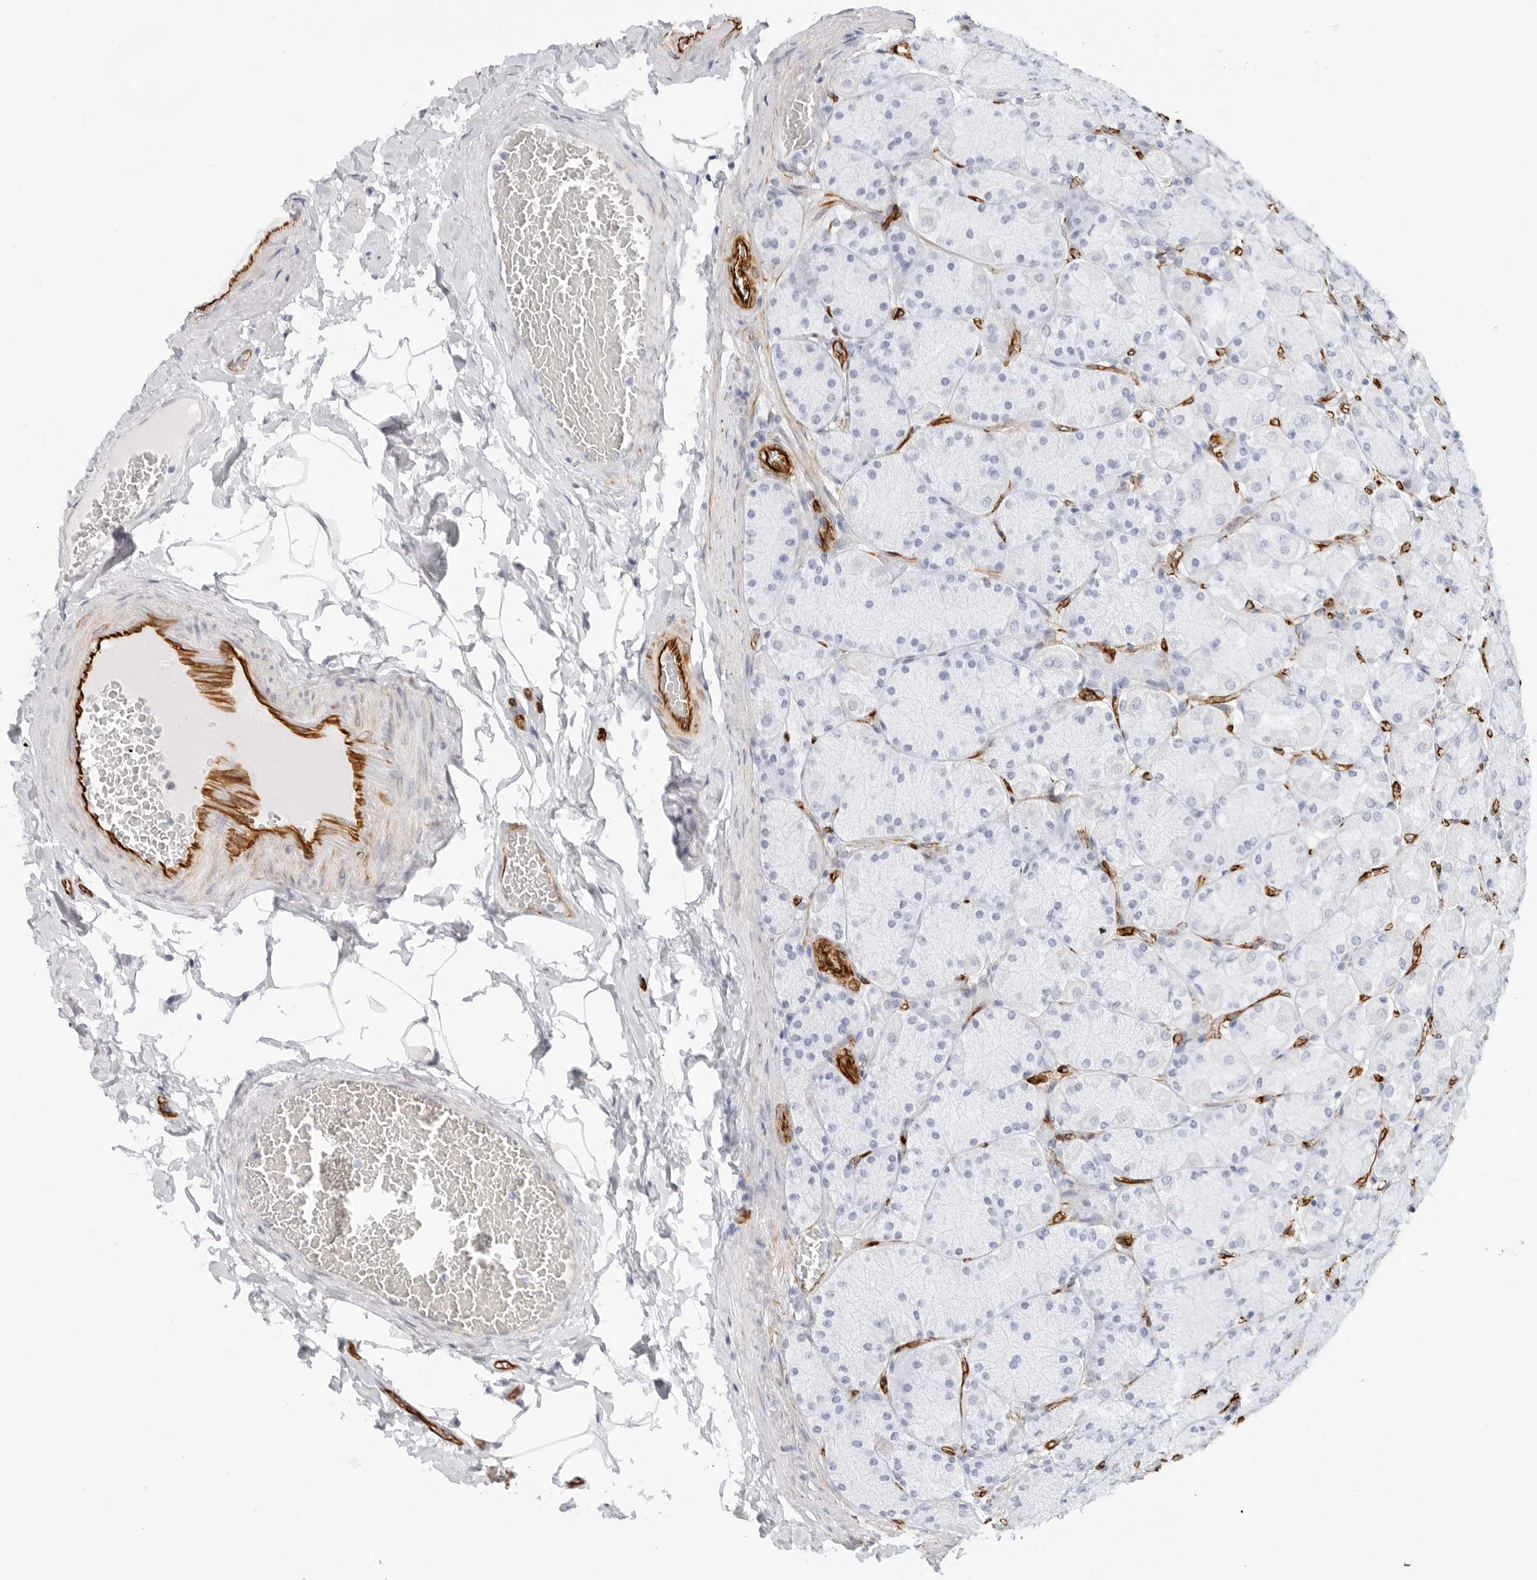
{"staining": {"intensity": "negative", "quantity": "none", "location": "none"}, "tissue": "stomach", "cell_type": "Glandular cells", "image_type": "normal", "snomed": [{"axis": "morphology", "description": "Normal tissue, NOS"}, {"axis": "topography", "description": "Stomach, upper"}], "caption": "This is an immunohistochemistry (IHC) image of unremarkable human stomach. There is no expression in glandular cells.", "gene": "NES", "patient": {"sex": "female", "age": 56}}